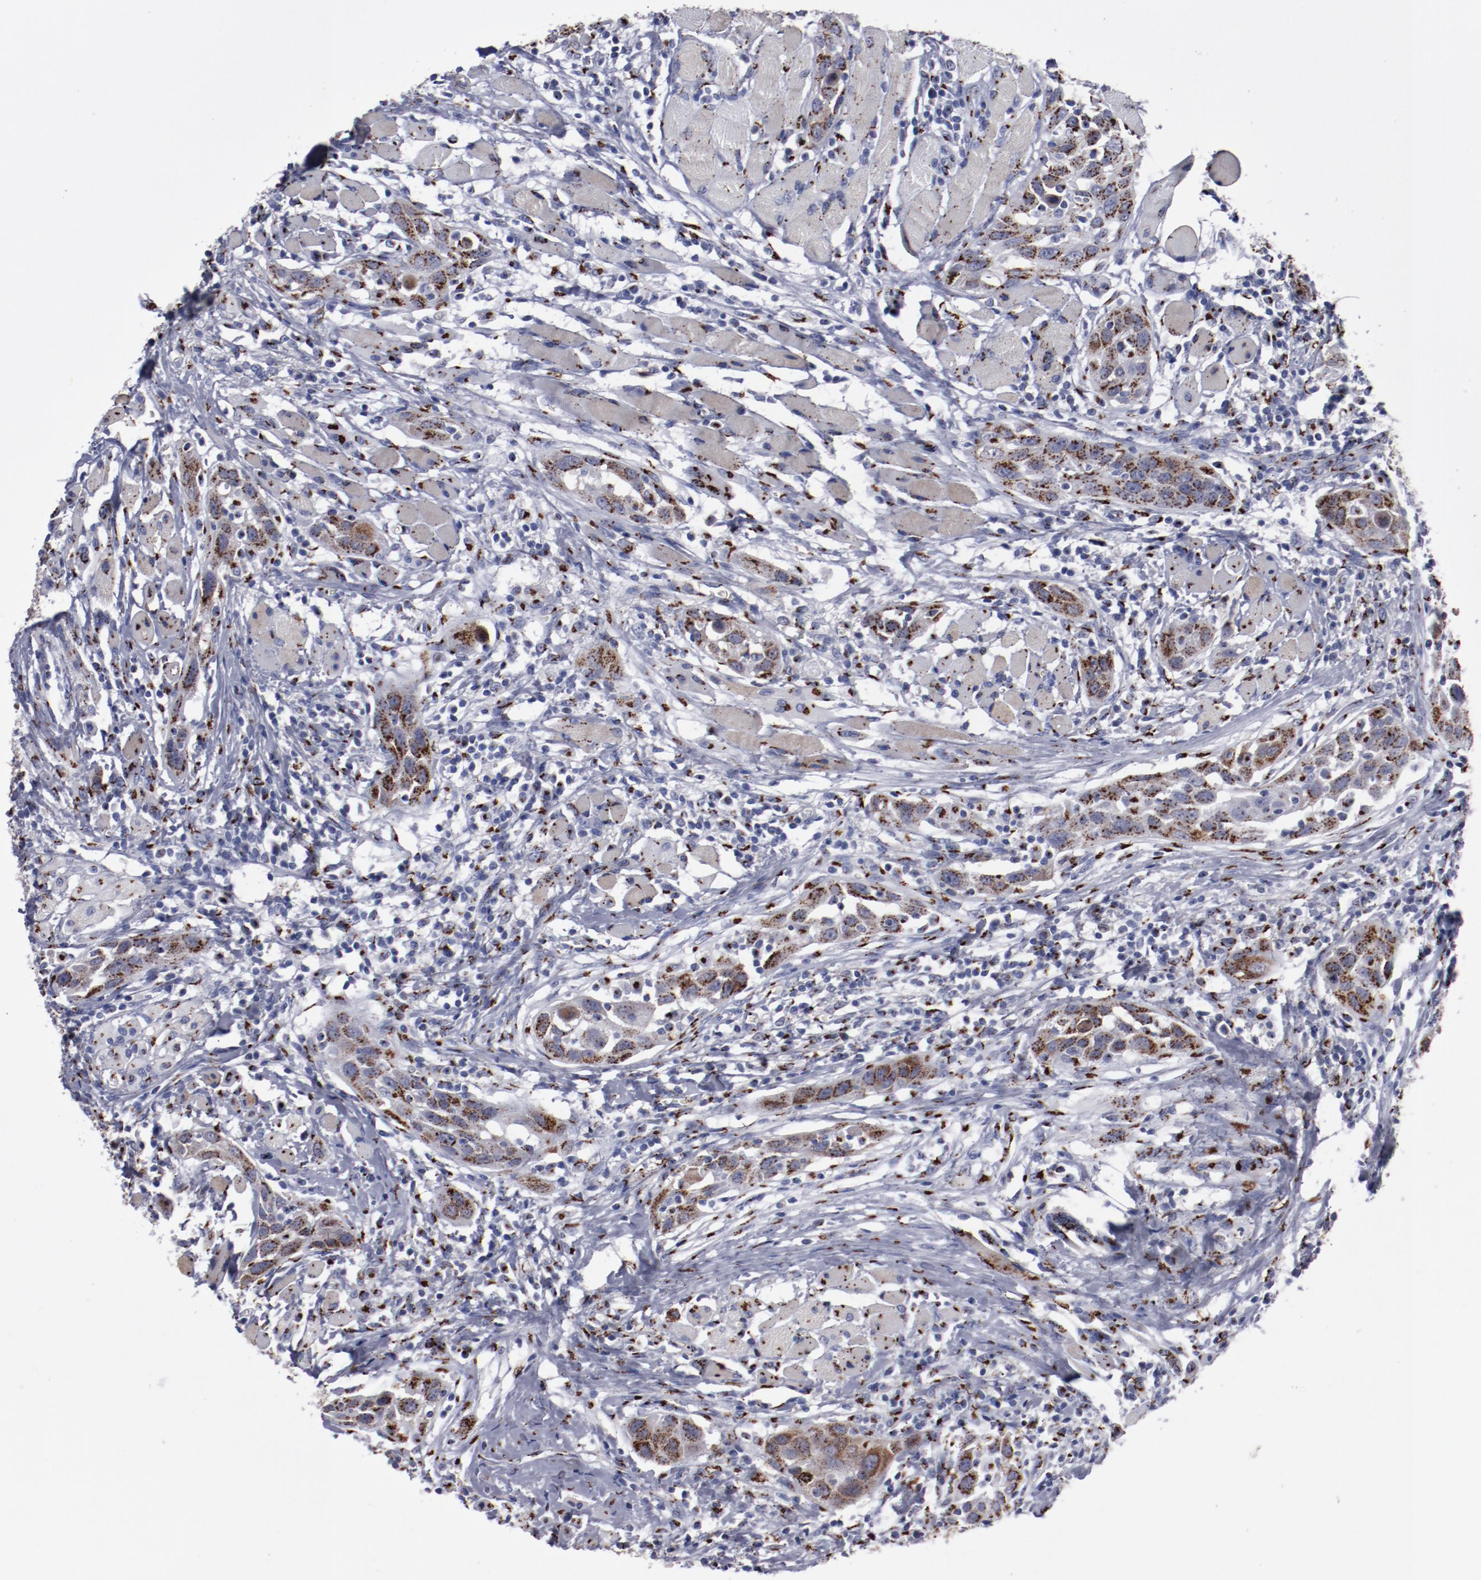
{"staining": {"intensity": "strong", "quantity": ">75%", "location": "cytoplasmic/membranous"}, "tissue": "head and neck cancer", "cell_type": "Tumor cells", "image_type": "cancer", "snomed": [{"axis": "morphology", "description": "Squamous cell carcinoma, NOS"}, {"axis": "topography", "description": "Oral tissue"}, {"axis": "topography", "description": "Head-Neck"}], "caption": "The image displays staining of squamous cell carcinoma (head and neck), revealing strong cytoplasmic/membranous protein expression (brown color) within tumor cells.", "gene": "GOLIM4", "patient": {"sex": "female", "age": 50}}